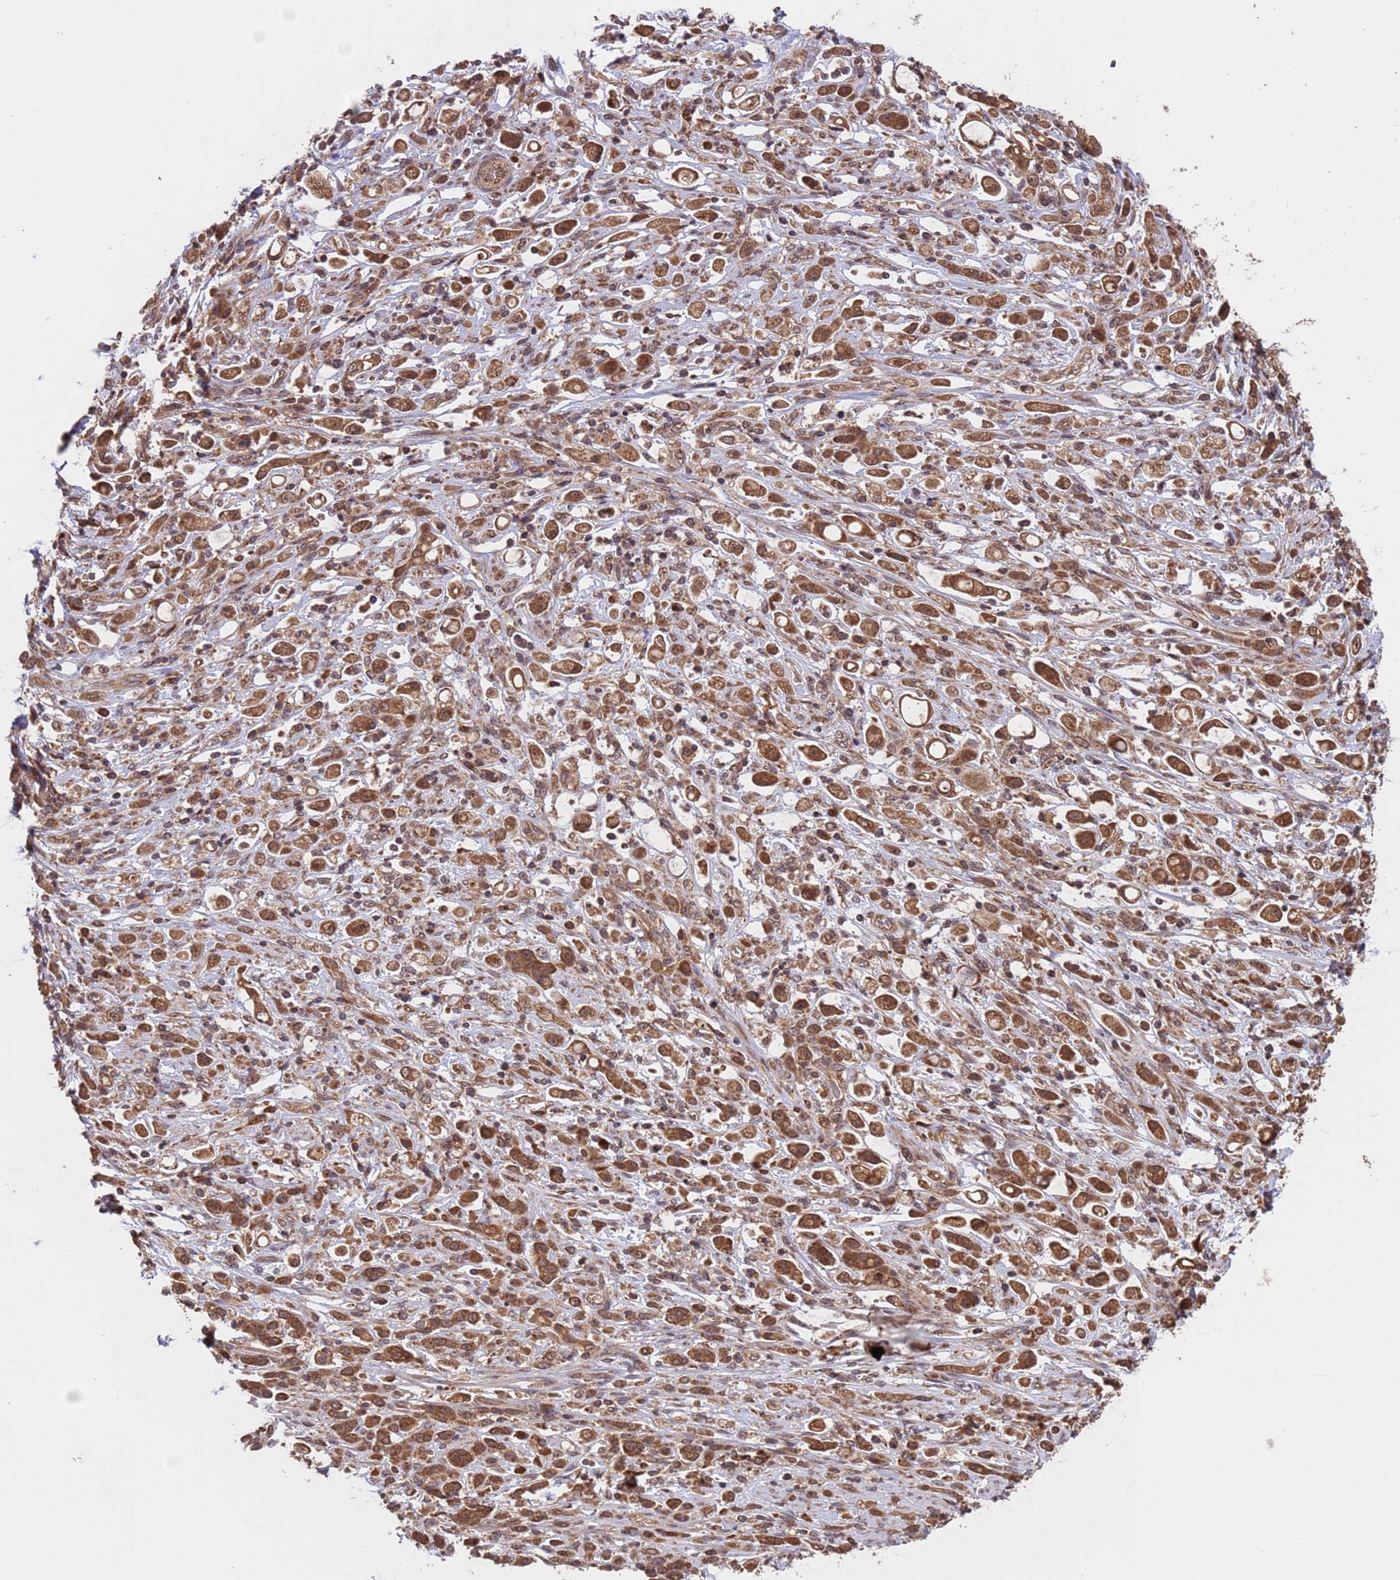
{"staining": {"intensity": "strong", "quantity": ">75%", "location": "cytoplasmic/membranous"}, "tissue": "stomach cancer", "cell_type": "Tumor cells", "image_type": "cancer", "snomed": [{"axis": "morphology", "description": "Adenocarcinoma, NOS"}, {"axis": "topography", "description": "Stomach"}], "caption": "The histopathology image demonstrates a brown stain indicating the presence of a protein in the cytoplasmic/membranous of tumor cells in stomach cancer (adenocarcinoma).", "gene": "ERI1", "patient": {"sex": "female", "age": 60}}